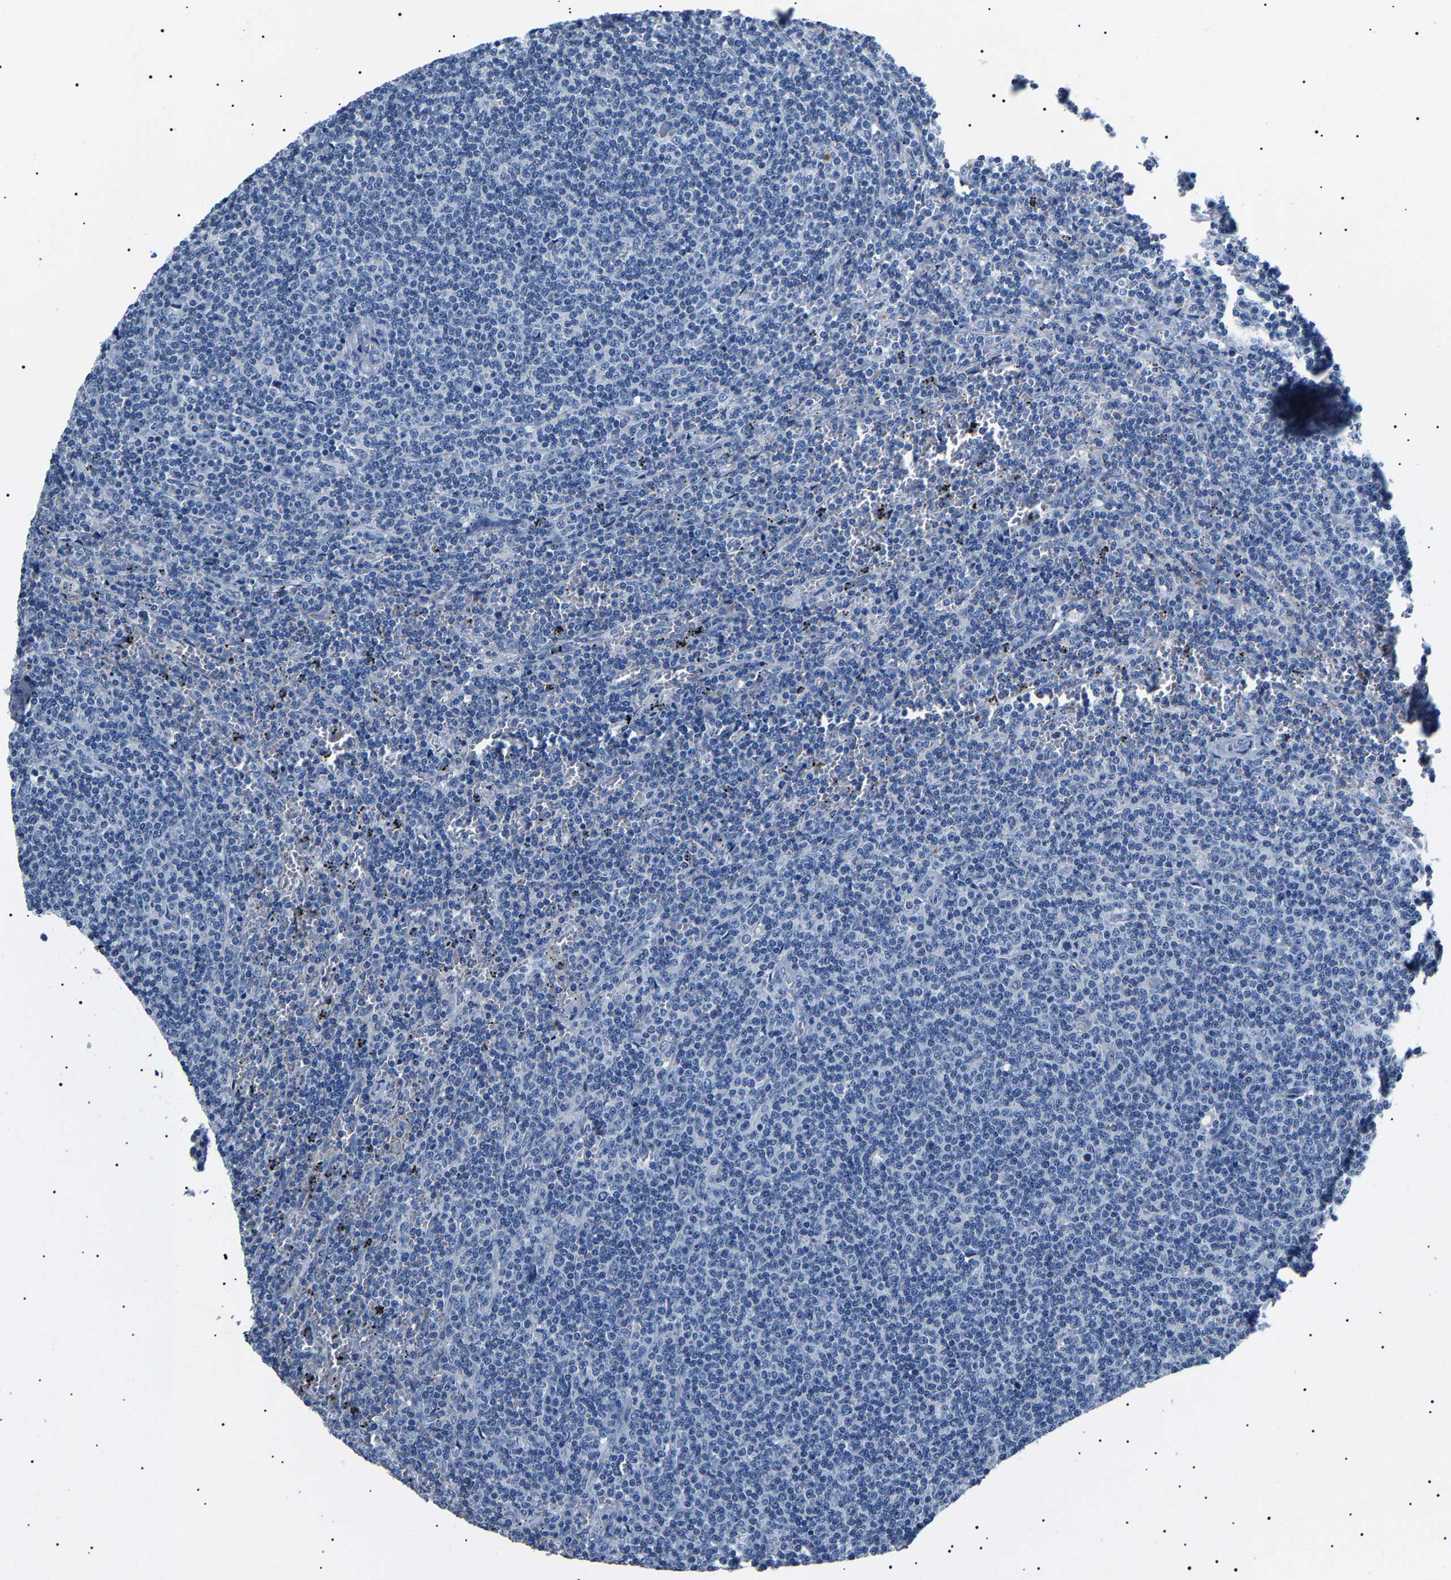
{"staining": {"intensity": "negative", "quantity": "none", "location": "none"}, "tissue": "lymphoma", "cell_type": "Tumor cells", "image_type": "cancer", "snomed": [{"axis": "morphology", "description": "Malignant lymphoma, non-Hodgkin's type, Low grade"}, {"axis": "topography", "description": "Spleen"}], "caption": "High power microscopy photomicrograph of an immunohistochemistry histopathology image of low-grade malignant lymphoma, non-Hodgkin's type, revealing no significant staining in tumor cells.", "gene": "KLK15", "patient": {"sex": "female", "age": 50}}